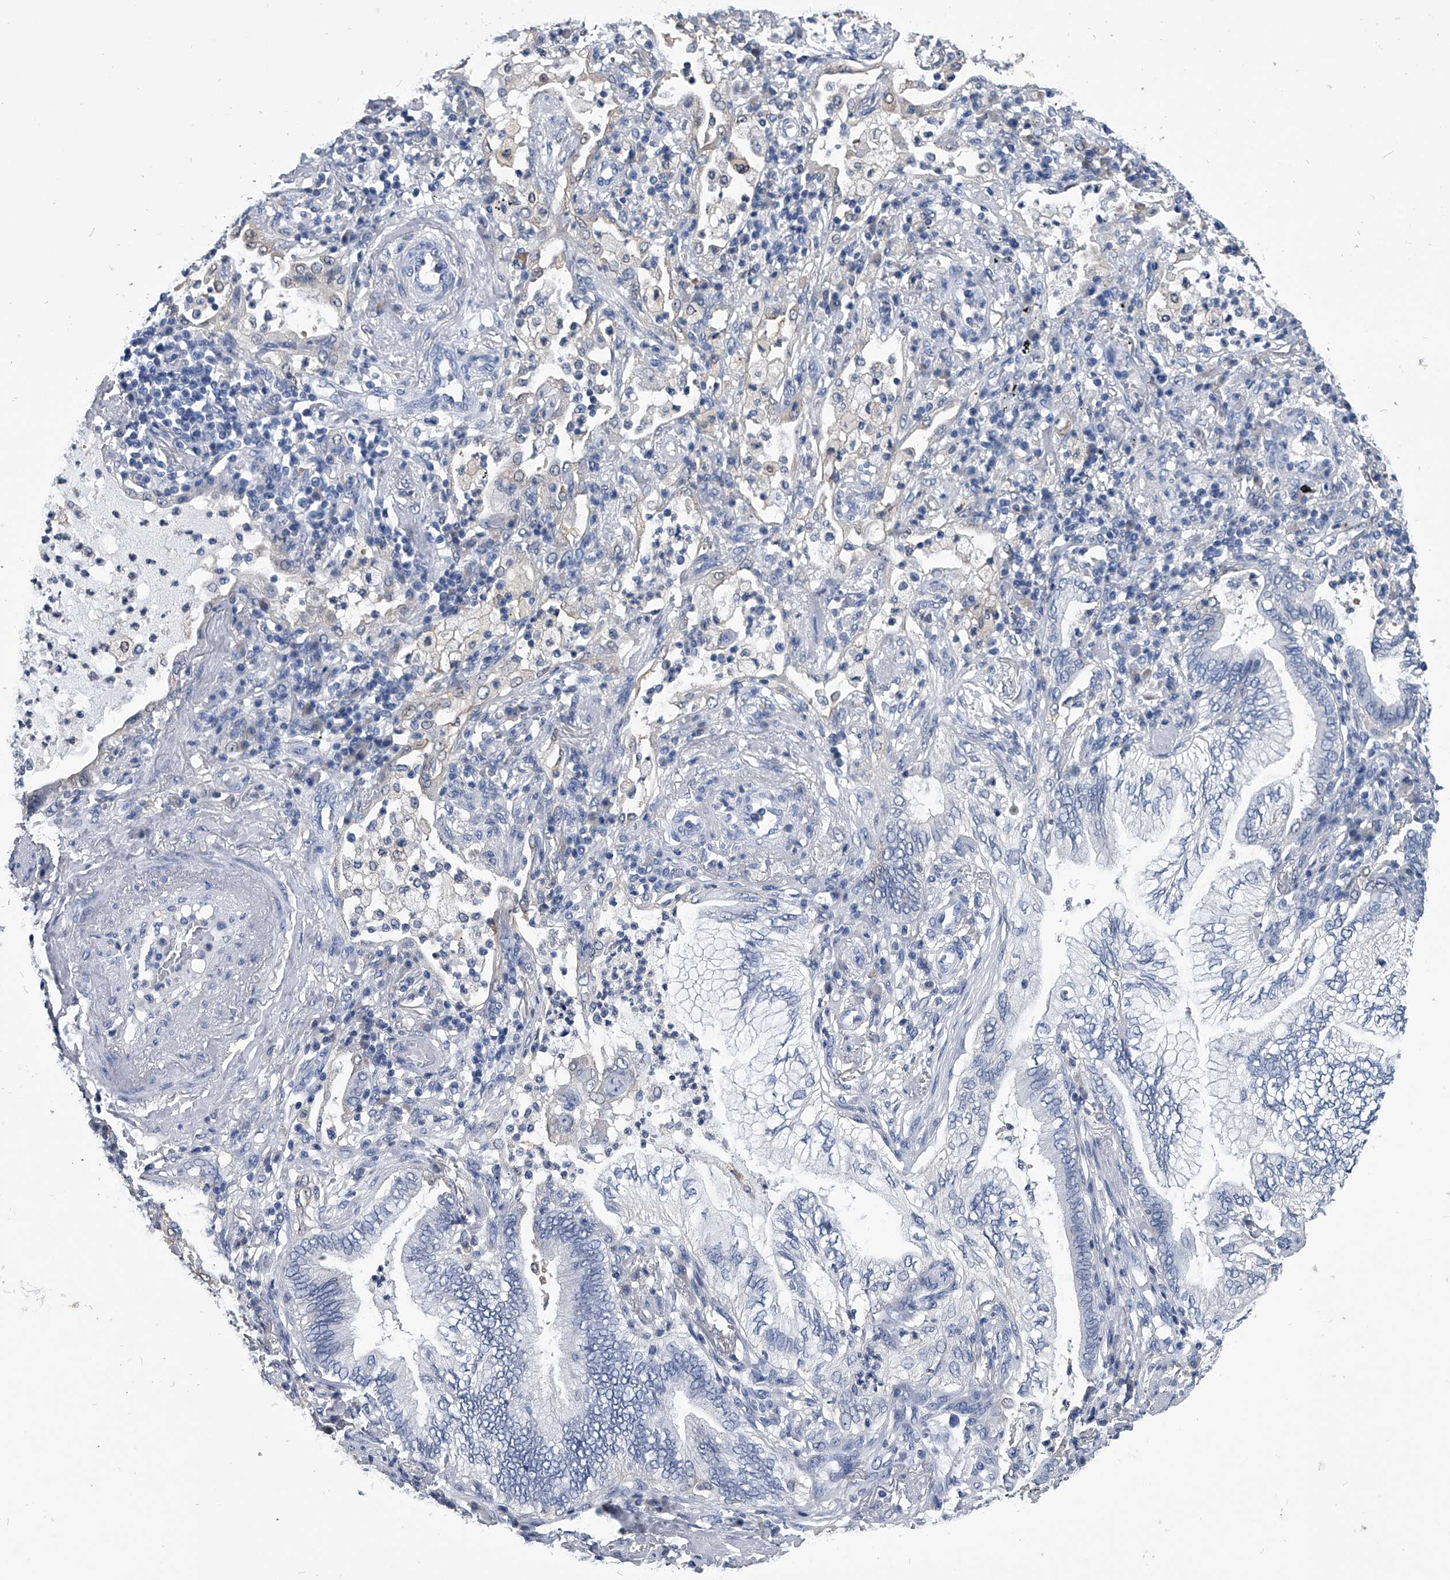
{"staining": {"intensity": "negative", "quantity": "none", "location": "none"}, "tissue": "lung cancer", "cell_type": "Tumor cells", "image_type": "cancer", "snomed": [{"axis": "morphology", "description": "Normal tissue, NOS"}, {"axis": "morphology", "description": "Adenocarcinoma, NOS"}, {"axis": "topography", "description": "Bronchus"}, {"axis": "topography", "description": "Lung"}], "caption": "A high-resolution histopathology image shows immunohistochemistry (IHC) staining of adenocarcinoma (lung), which reveals no significant expression in tumor cells.", "gene": "PDXK", "patient": {"sex": "female", "age": 70}}